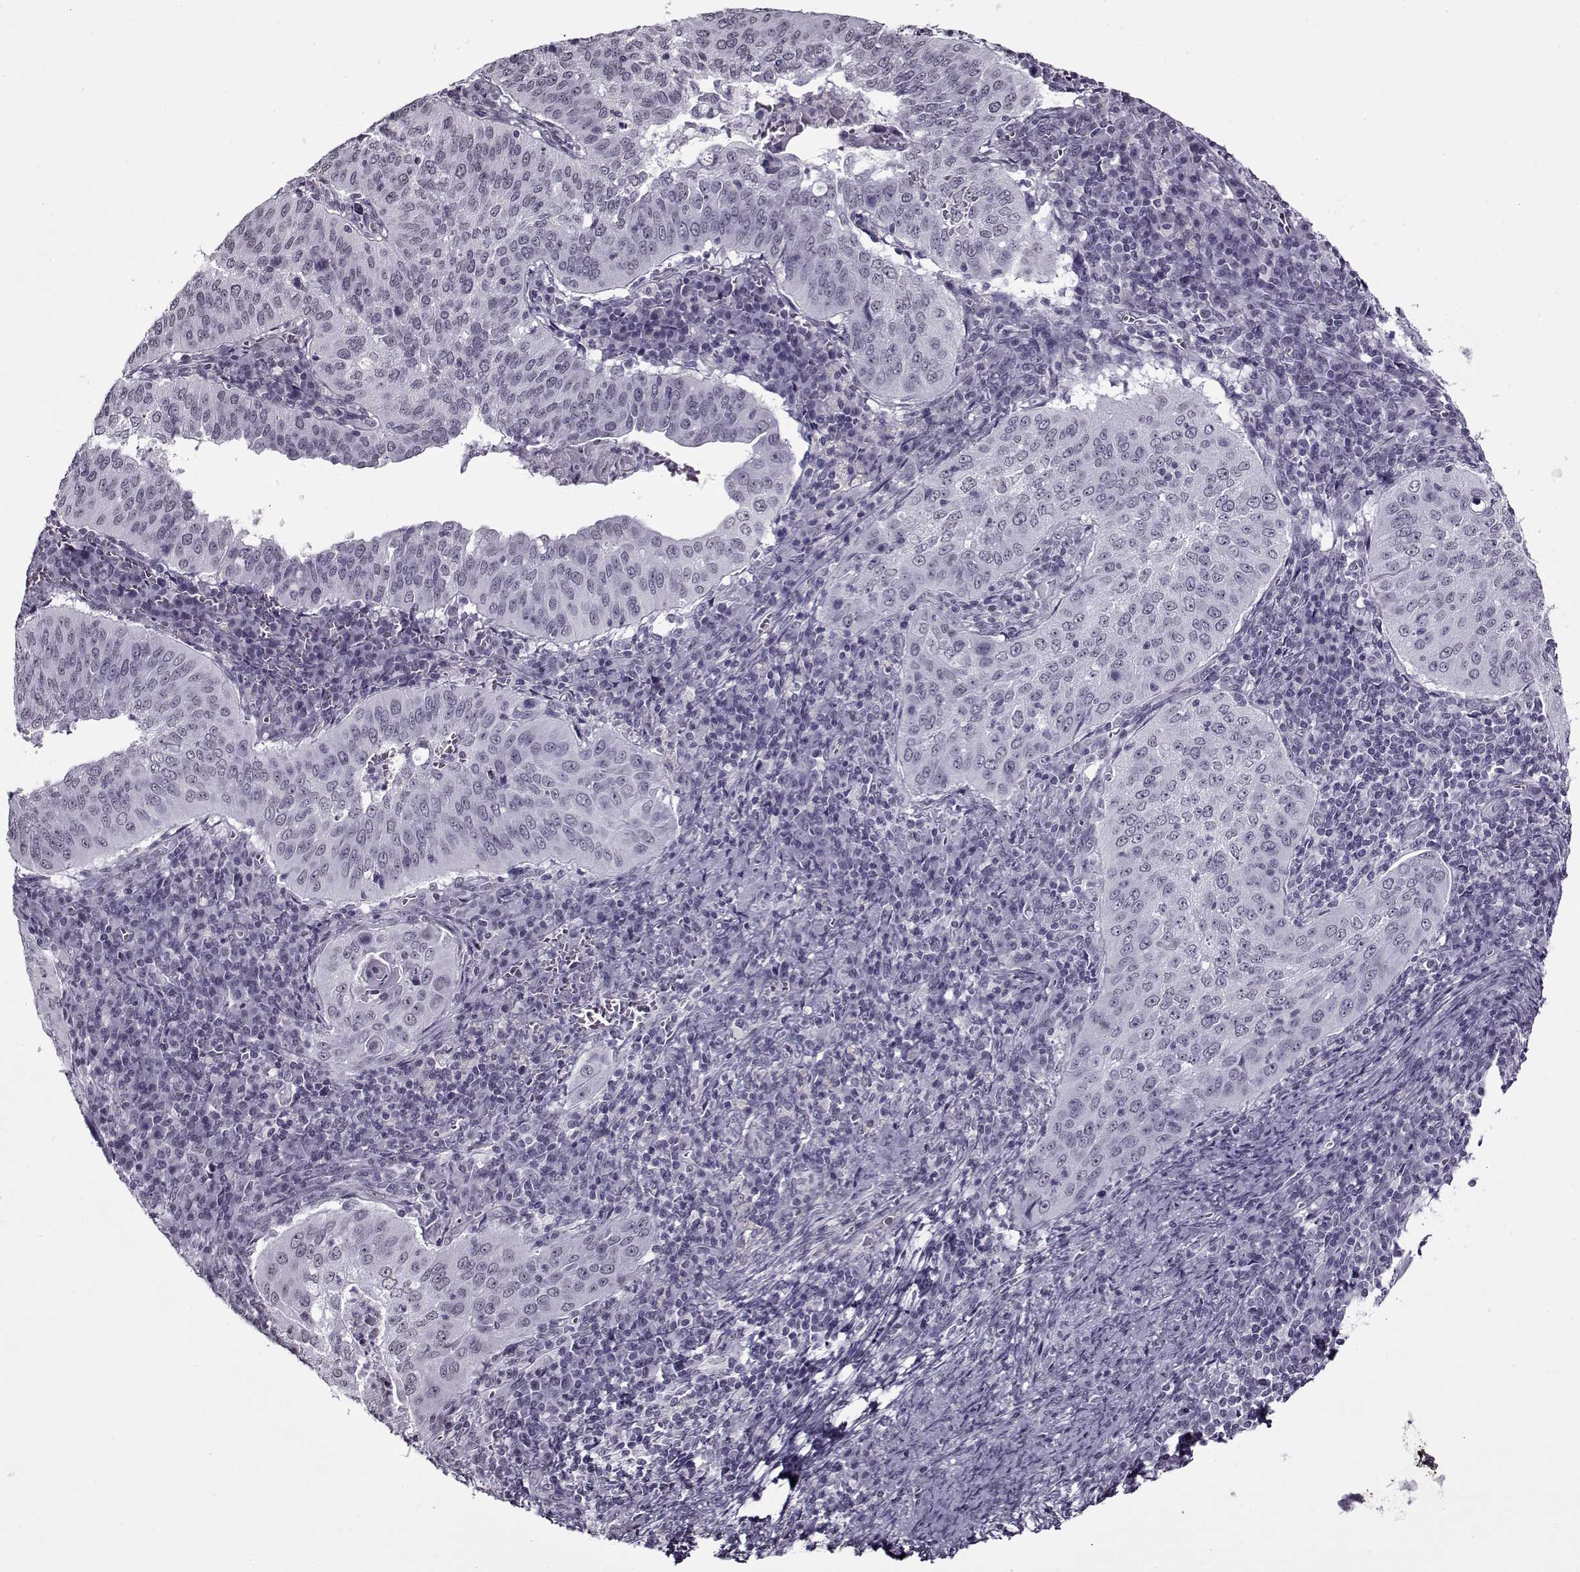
{"staining": {"intensity": "negative", "quantity": "none", "location": "none"}, "tissue": "cervical cancer", "cell_type": "Tumor cells", "image_type": "cancer", "snomed": [{"axis": "morphology", "description": "Squamous cell carcinoma, NOS"}, {"axis": "topography", "description": "Cervix"}], "caption": "High magnification brightfield microscopy of cervical squamous cell carcinoma stained with DAB (3,3'-diaminobenzidine) (brown) and counterstained with hematoxylin (blue): tumor cells show no significant expression.", "gene": "PRMT8", "patient": {"sex": "female", "age": 39}}